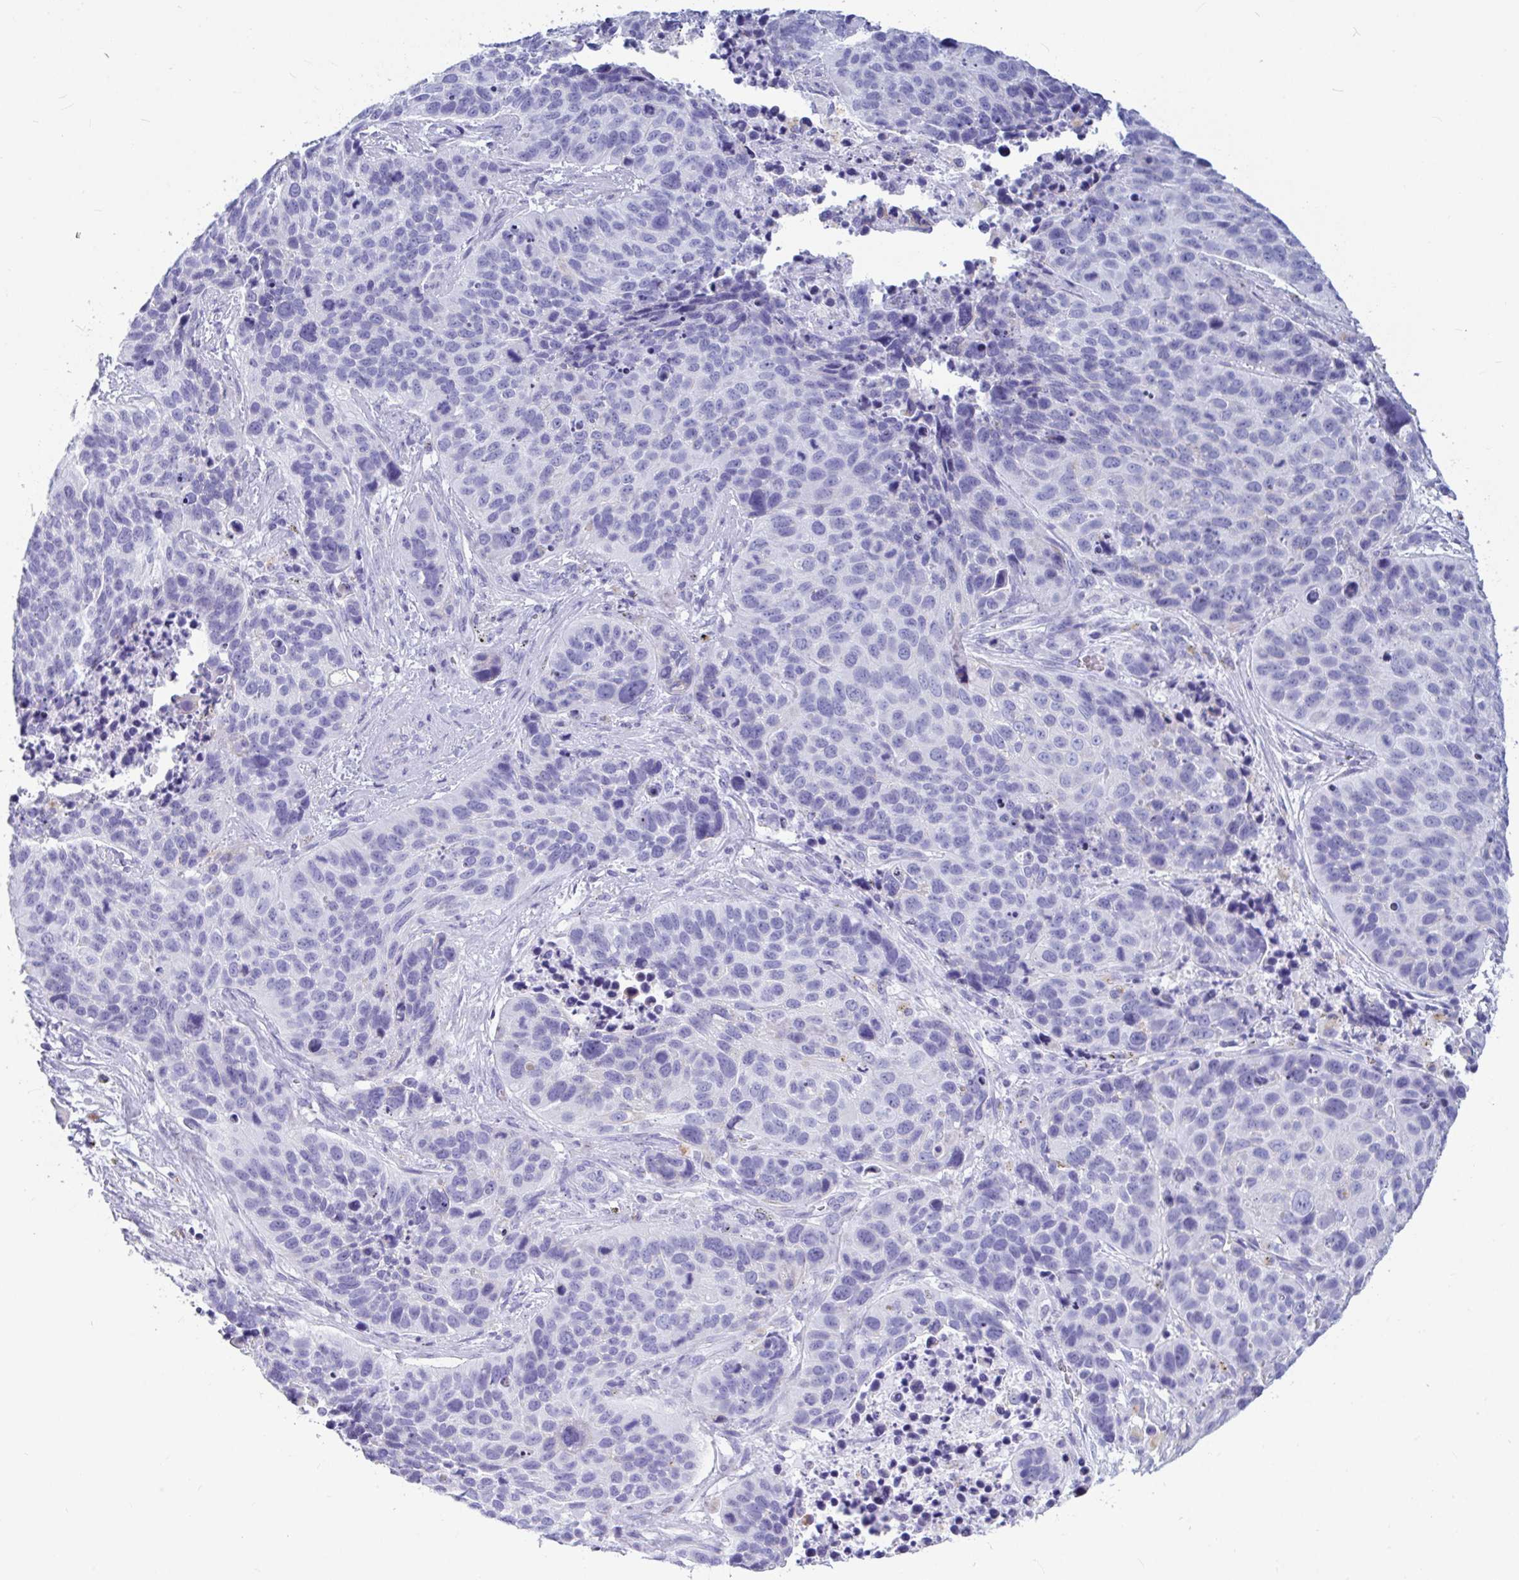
{"staining": {"intensity": "negative", "quantity": "none", "location": "none"}, "tissue": "lung cancer", "cell_type": "Tumor cells", "image_type": "cancer", "snomed": [{"axis": "morphology", "description": "Squamous cell carcinoma, NOS"}, {"axis": "topography", "description": "Lung"}], "caption": "The immunohistochemistry (IHC) micrograph has no significant expression in tumor cells of squamous cell carcinoma (lung) tissue.", "gene": "OR5J2", "patient": {"sex": "male", "age": 62}}